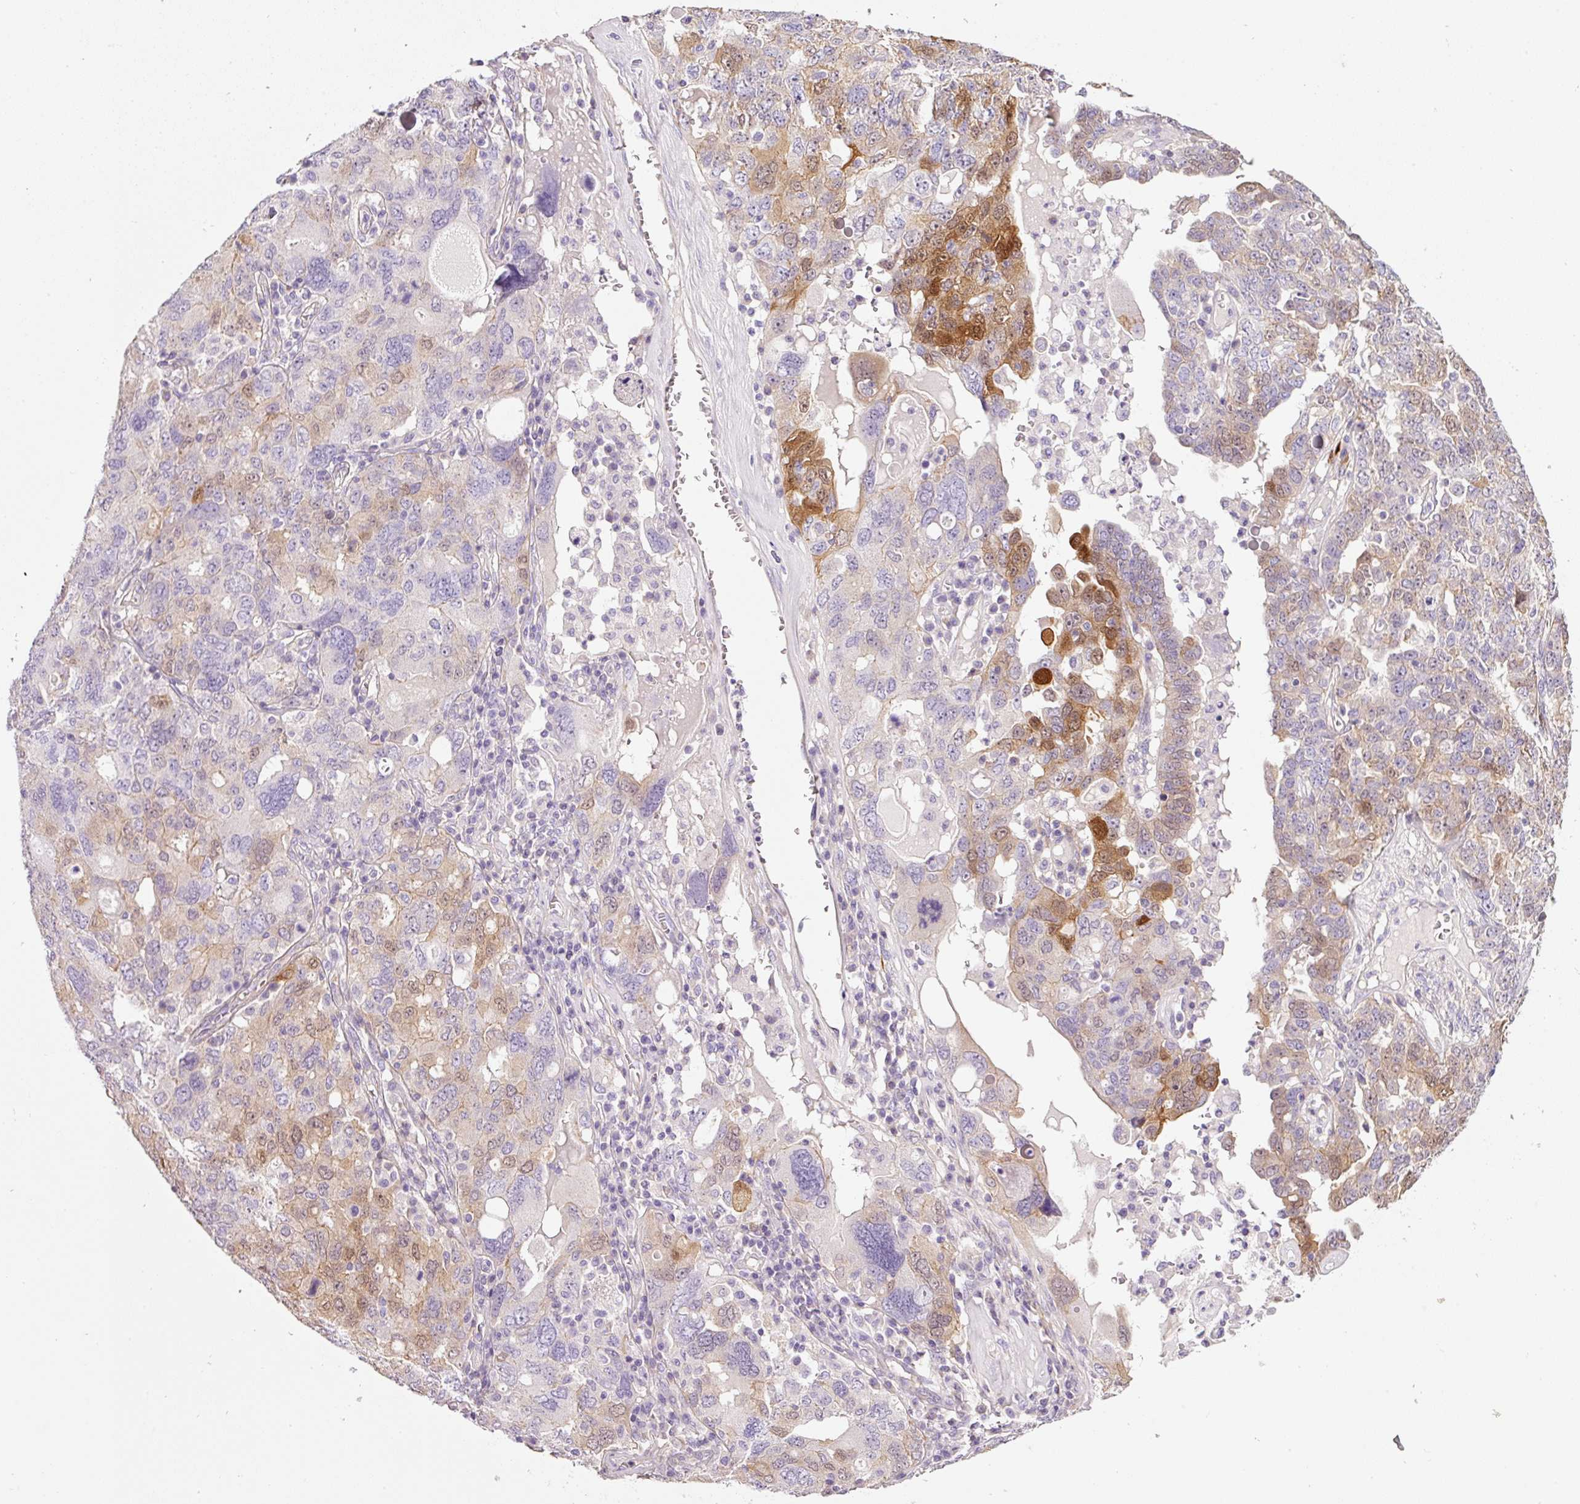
{"staining": {"intensity": "moderate", "quantity": "<25%", "location": "cytoplasmic/membranous,nuclear"}, "tissue": "ovarian cancer", "cell_type": "Tumor cells", "image_type": "cancer", "snomed": [{"axis": "morphology", "description": "Carcinoma, endometroid"}, {"axis": "topography", "description": "Ovary"}], "caption": "Protein expression analysis of human ovarian cancer (endometroid carcinoma) reveals moderate cytoplasmic/membranous and nuclear positivity in about <25% of tumor cells. (brown staining indicates protein expression, while blue staining denotes nuclei).", "gene": "SOS2", "patient": {"sex": "female", "age": 62}}